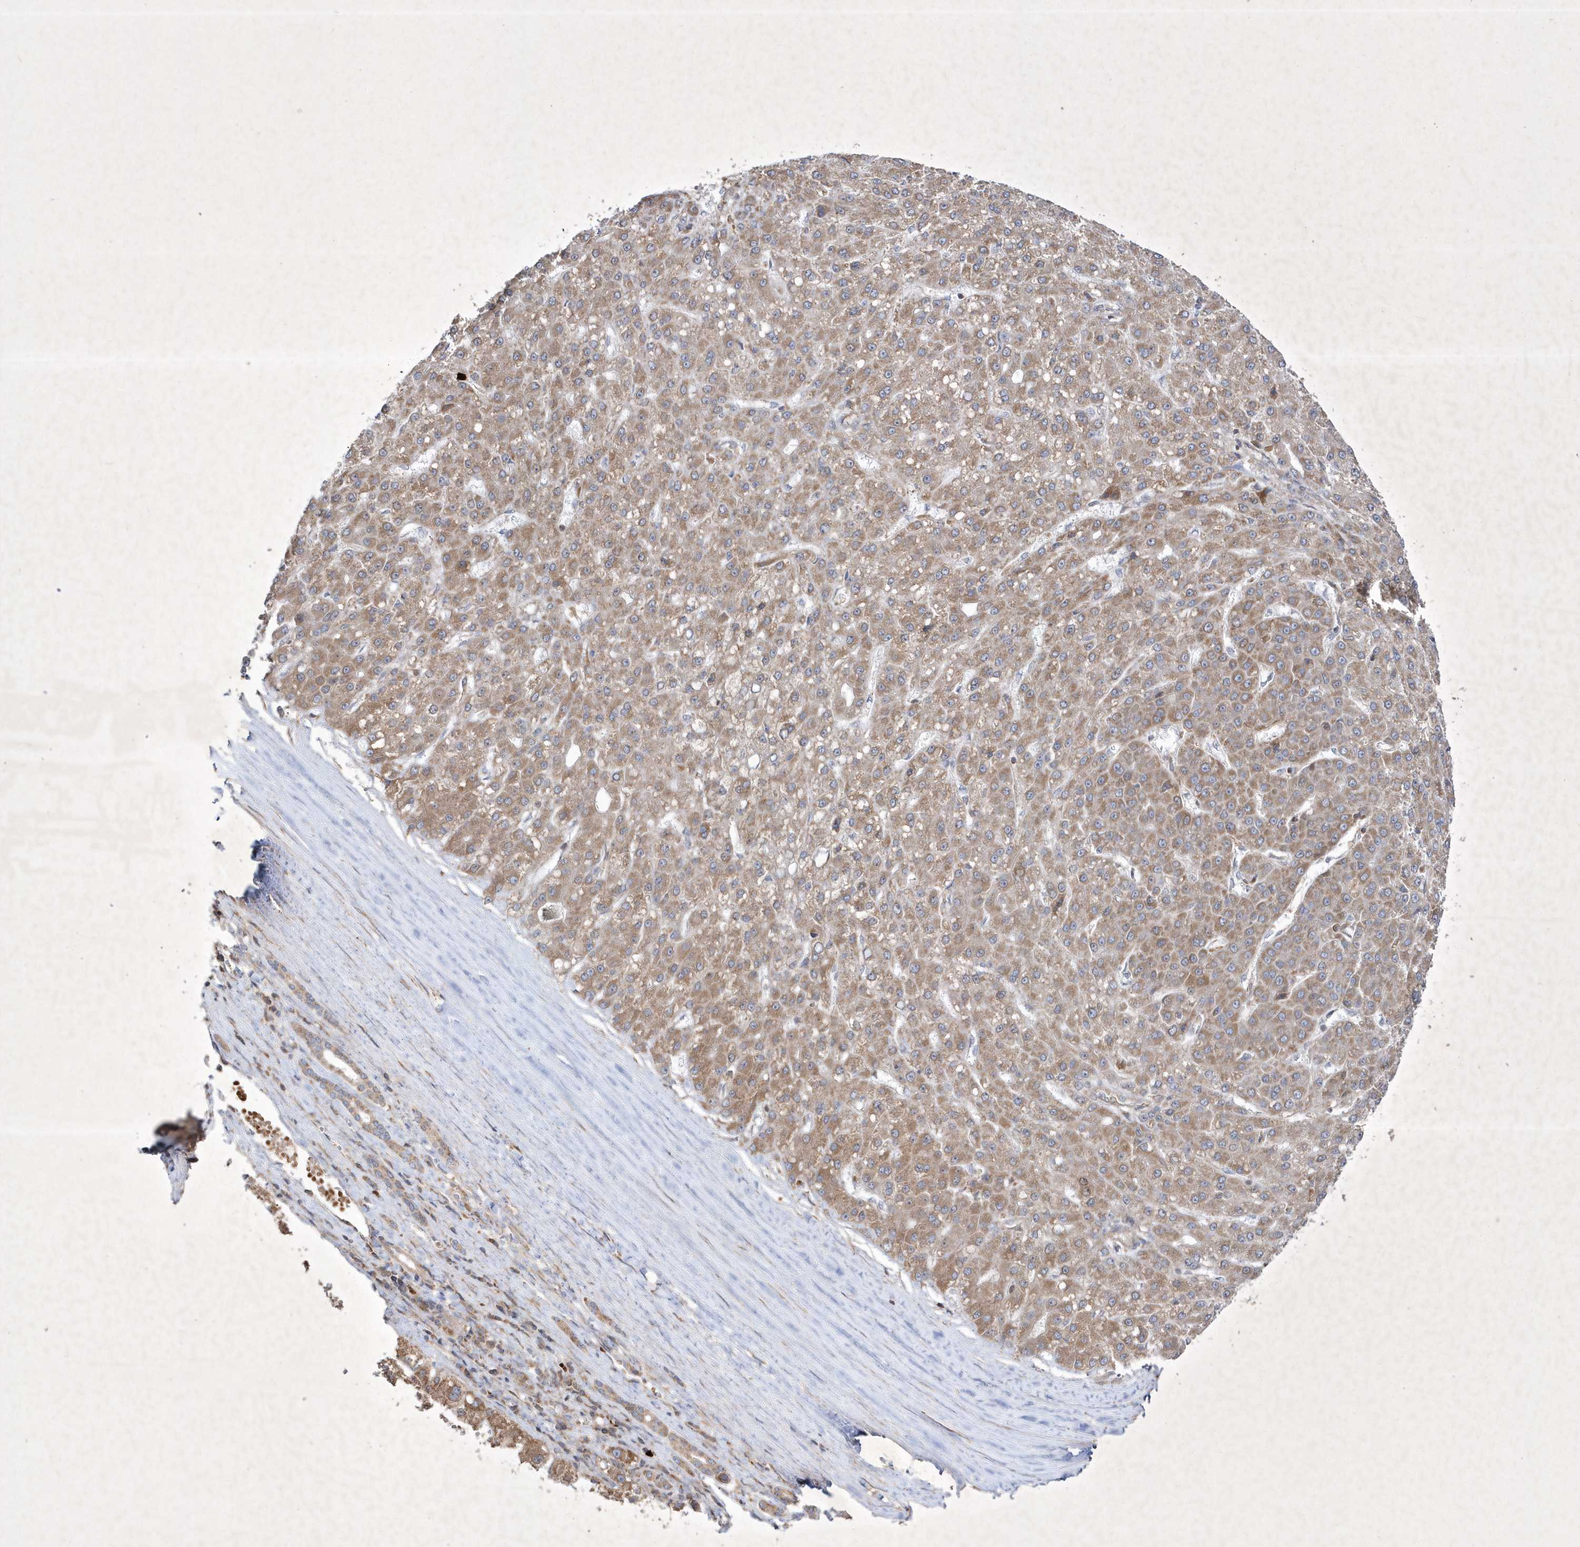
{"staining": {"intensity": "moderate", "quantity": ">75%", "location": "cytoplasmic/membranous"}, "tissue": "liver cancer", "cell_type": "Tumor cells", "image_type": "cancer", "snomed": [{"axis": "morphology", "description": "Carcinoma, Hepatocellular, NOS"}, {"axis": "topography", "description": "Liver"}], "caption": "There is medium levels of moderate cytoplasmic/membranous staining in tumor cells of hepatocellular carcinoma (liver), as demonstrated by immunohistochemical staining (brown color).", "gene": "OPA1", "patient": {"sex": "male", "age": 67}}